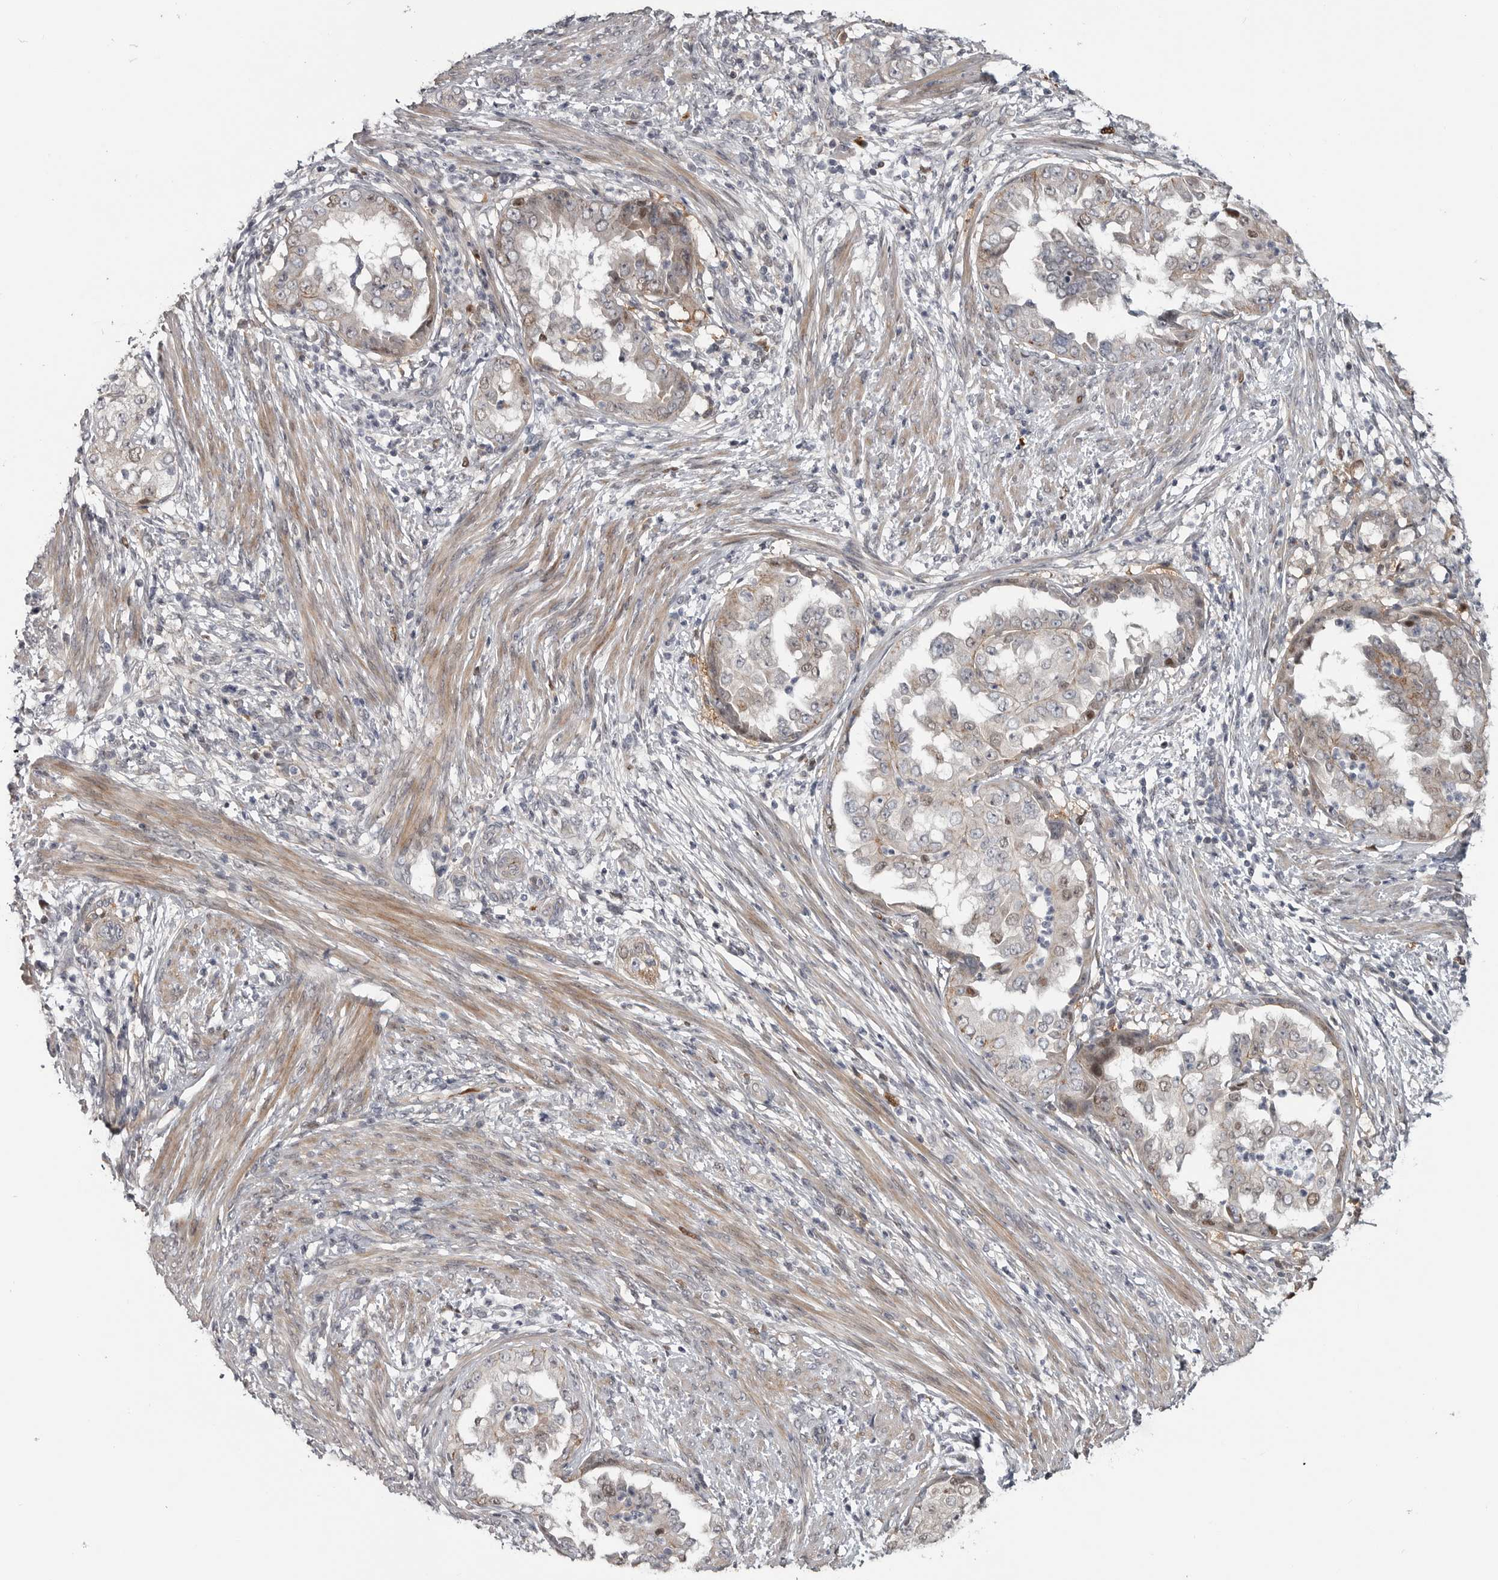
{"staining": {"intensity": "weak", "quantity": "<25%", "location": "nuclear"}, "tissue": "endometrial cancer", "cell_type": "Tumor cells", "image_type": "cancer", "snomed": [{"axis": "morphology", "description": "Adenocarcinoma, NOS"}, {"axis": "topography", "description": "Endometrium"}], "caption": "Immunohistochemistry (IHC) of endometrial cancer (adenocarcinoma) displays no expression in tumor cells.", "gene": "ZNF277", "patient": {"sex": "female", "age": 85}}